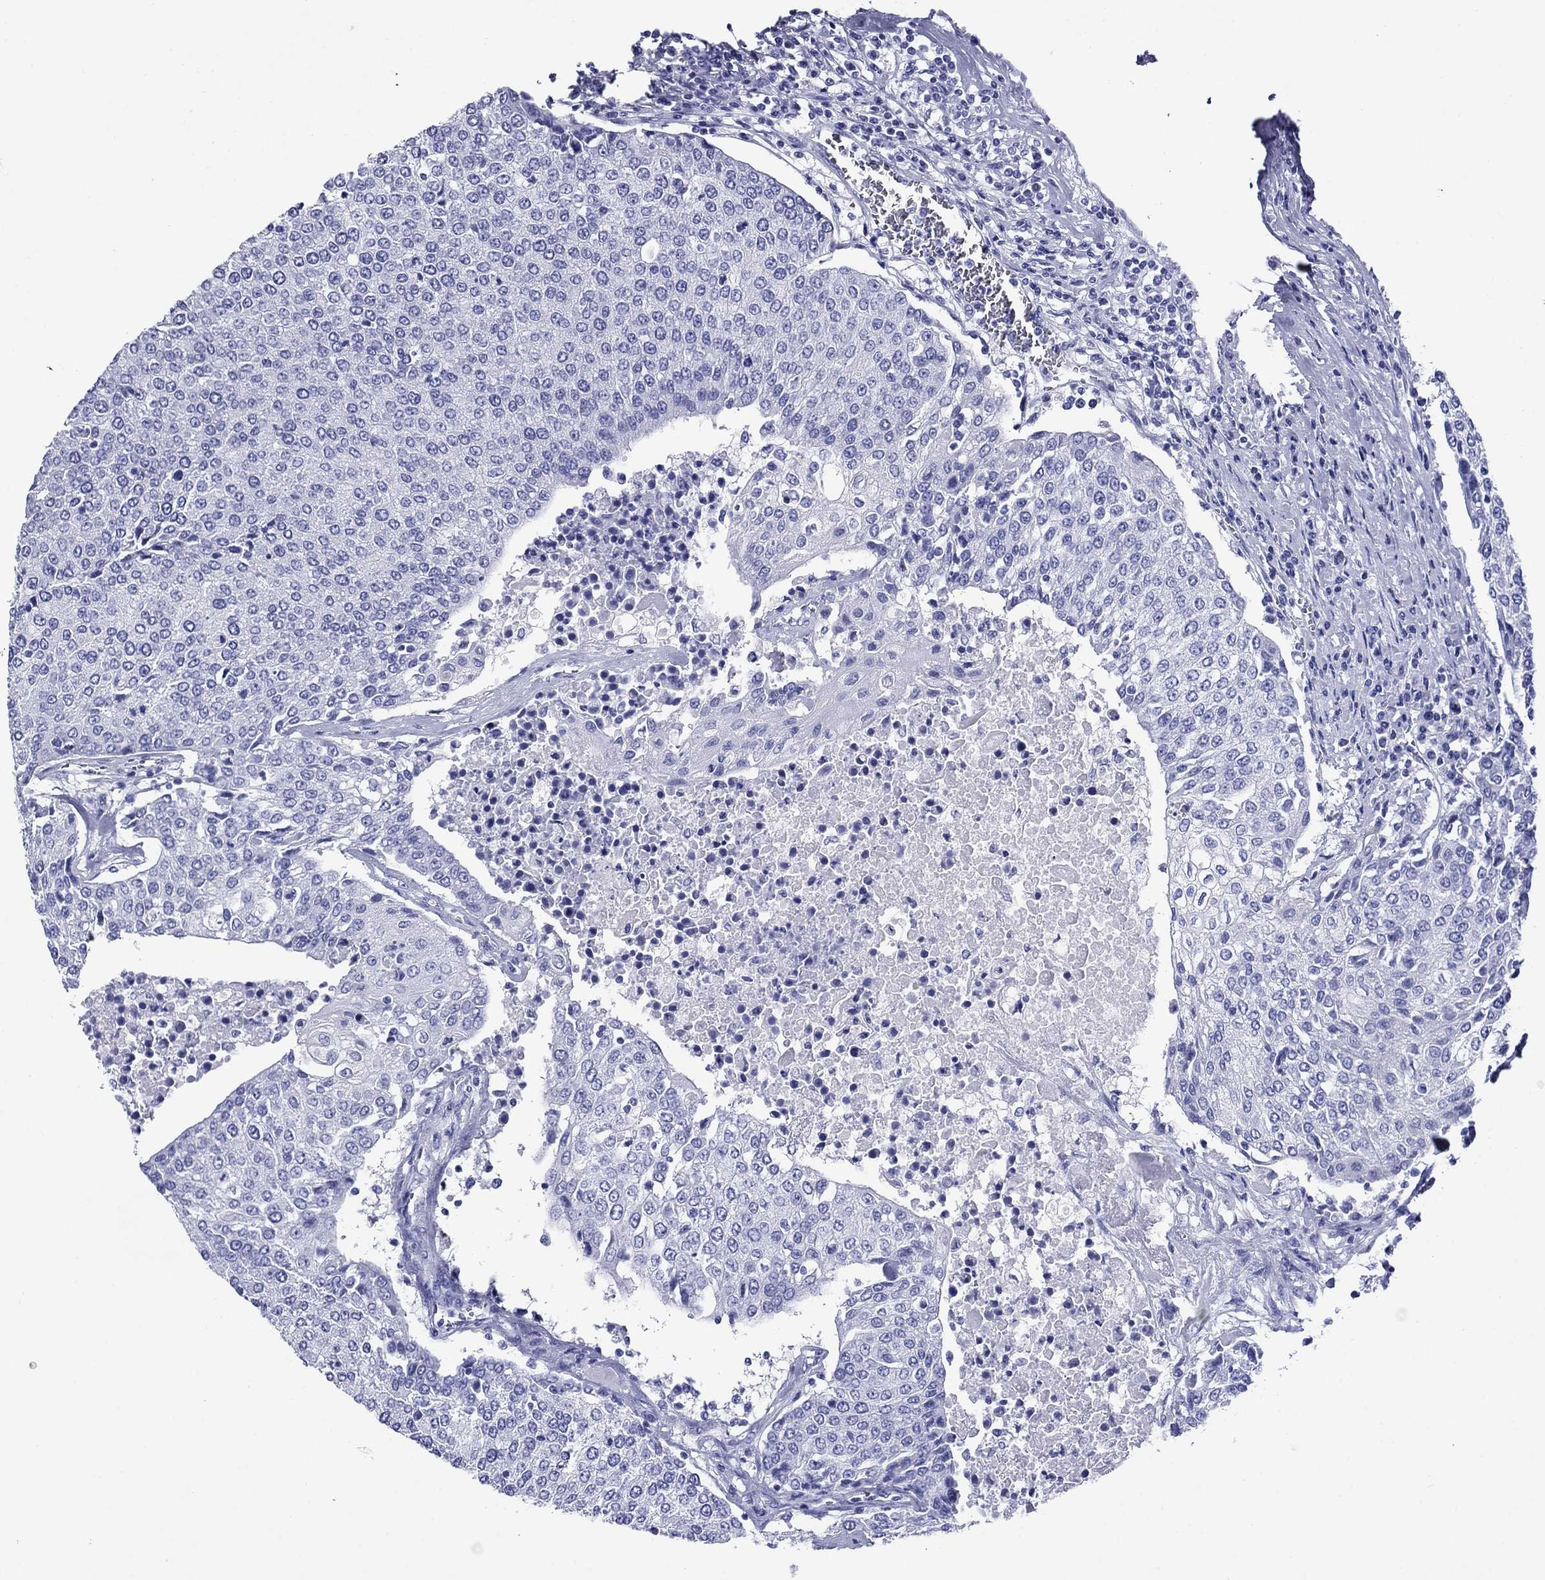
{"staining": {"intensity": "negative", "quantity": "none", "location": "none"}, "tissue": "urothelial cancer", "cell_type": "Tumor cells", "image_type": "cancer", "snomed": [{"axis": "morphology", "description": "Urothelial carcinoma, High grade"}, {"axis": "topography", "description": "Urinary bladder"}], "caption": "Protein analysis of urothelial carcinoma (high-grade) demonstrates no significant expression in tumor cells.", "gene": "ROM1", "patient": {"sex": "female", "age": 85}}